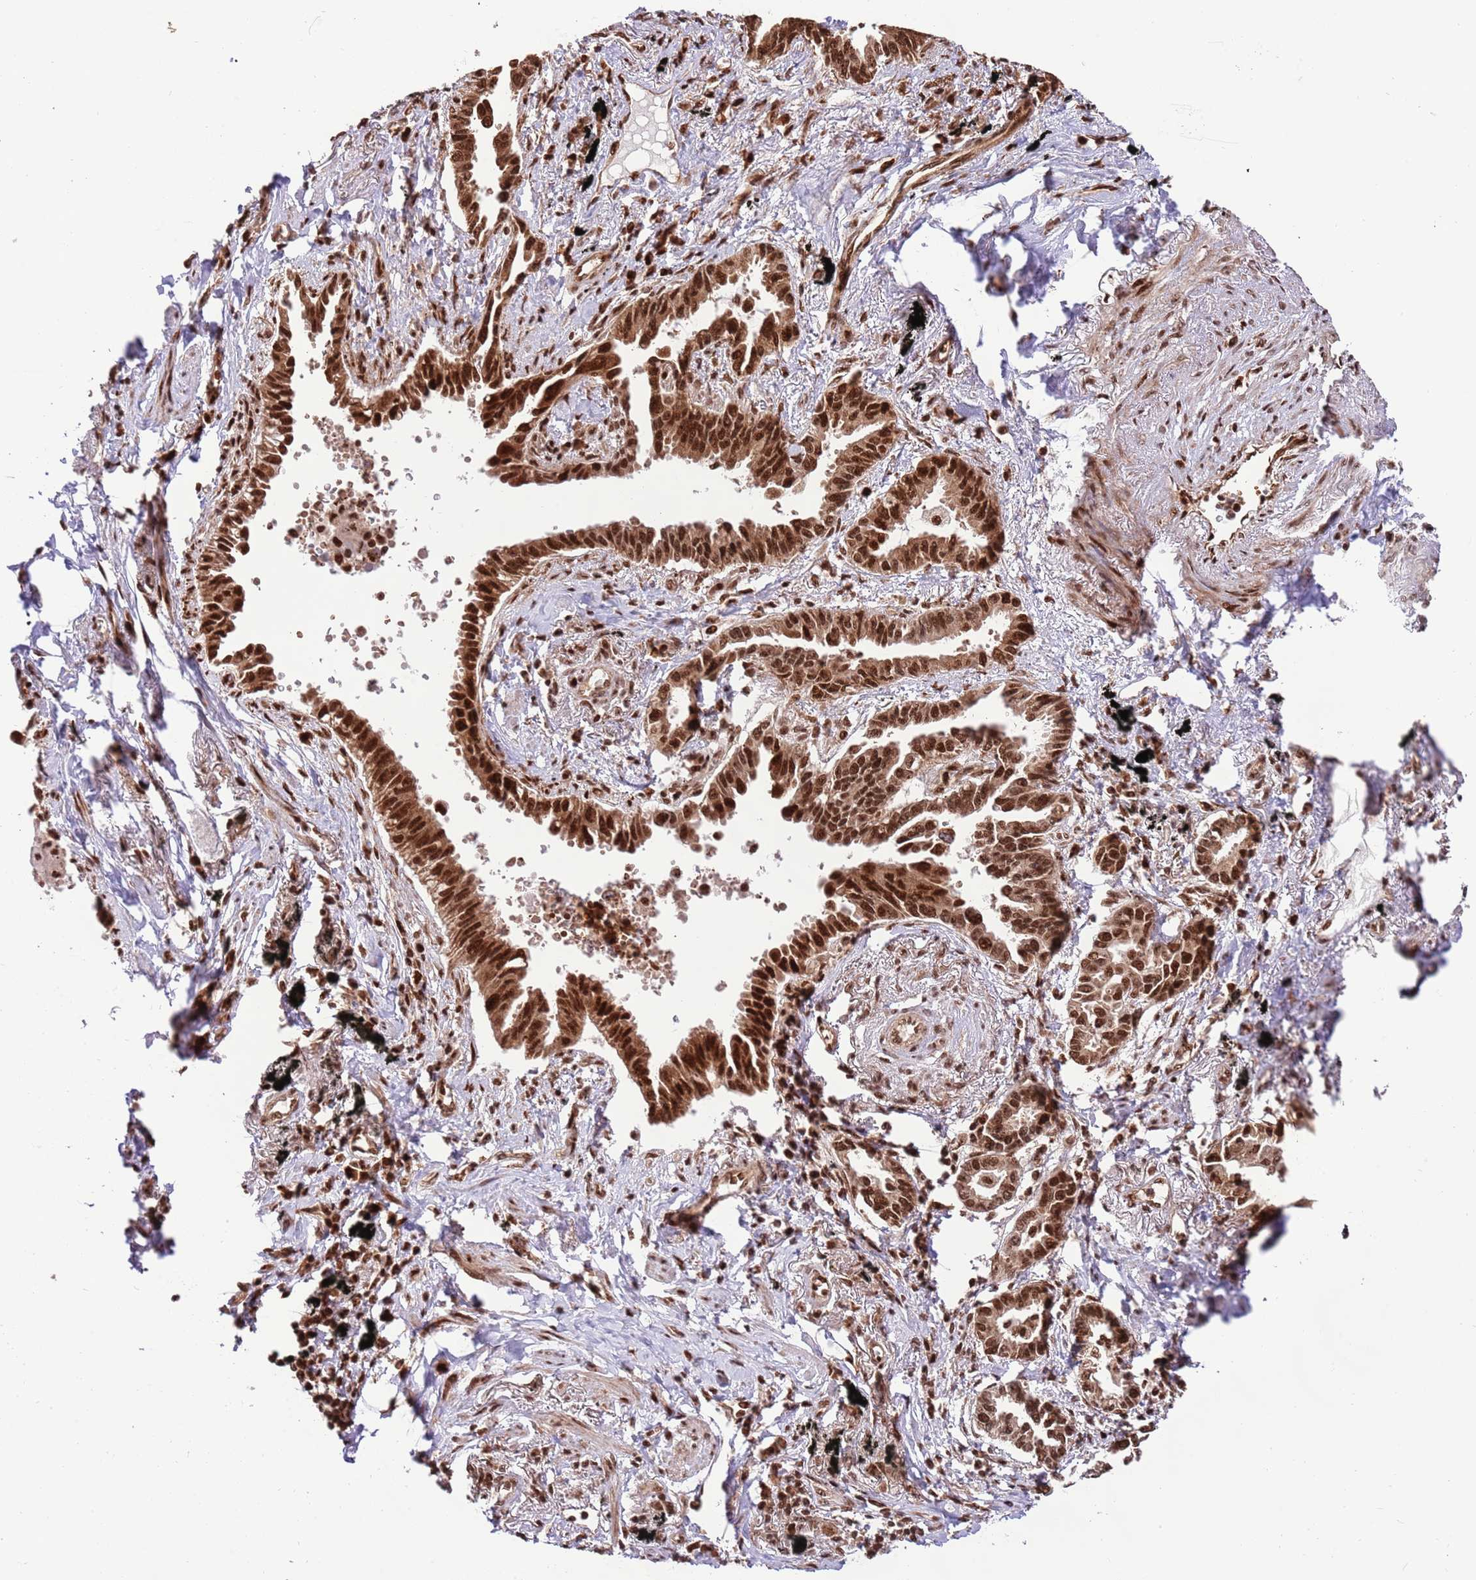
{"staining": {"intensity": "strong", "quantity": ">75%", "location": "cytoplasmic/membranous,nuclear"}, "tissue": "lung cancer", "cell_type": "Tumor cells", "image_type": "cancer", "snomed": [{"axis": "morphology", "description": "Adenocarcinoma, NOS"}, {"axis": "topography", "description": "Lung"}], "caption": "IHC staining of lung adenocarcinoma, which shows high levels of strong cytoplasmic/membranous and nuclear expression in approximately >75% of tumor cells indicating strong cytoplasmic/membranous and nuclear protein positivity. The staining was performed using DAB (3,3'-diaminobenzidine) (brown) for protein detection and nuclei were counterstained in hematoxylin (blue).", "gene": "RIF1", "patient": {"sex": "male", "age": 67}}